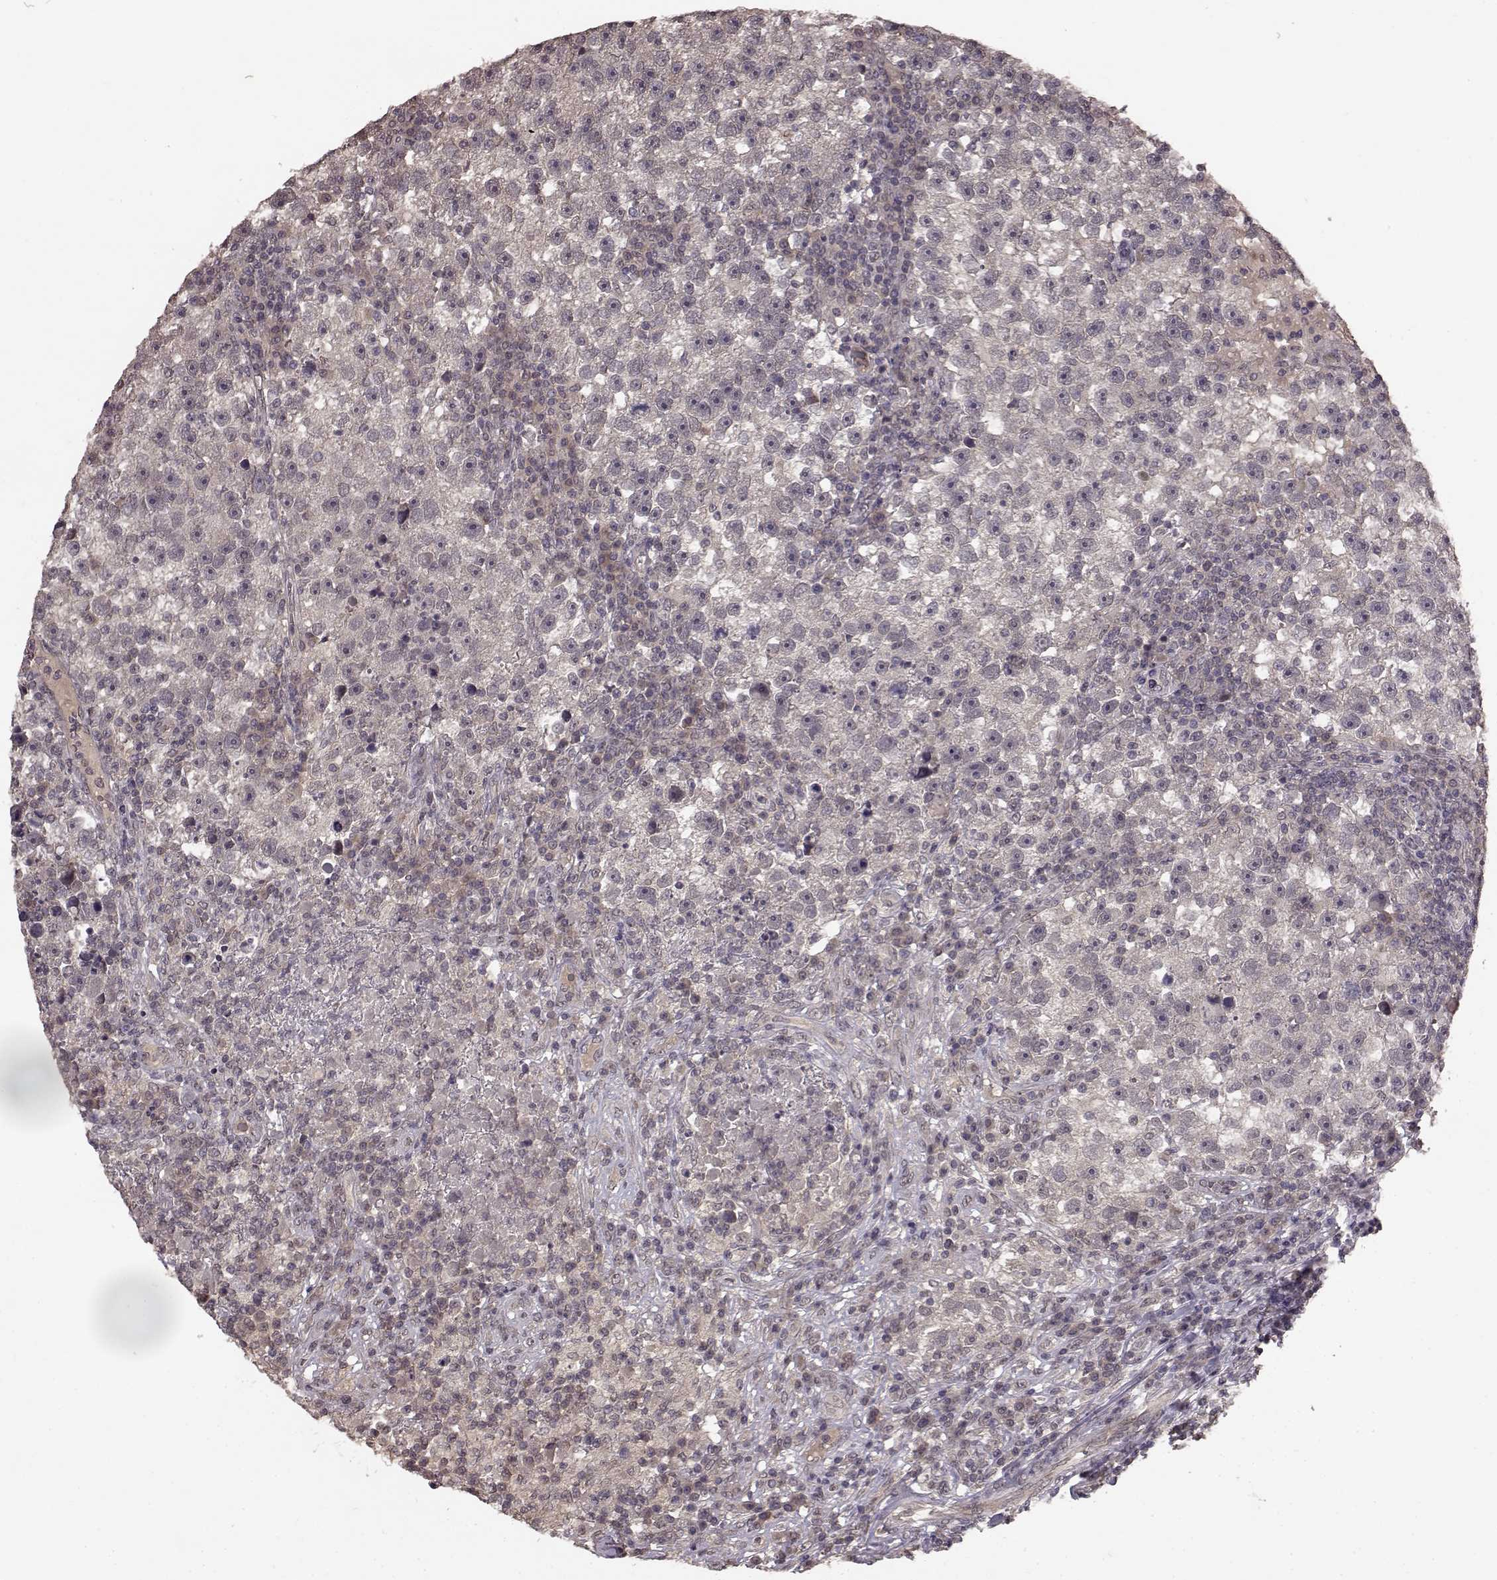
{"staining": {"intensity": "weak", "quantity": "<25%", "location": "cytoplasmic/membranous"}, "tissue": "testis cancer", "cell_type": "Tumor cells", "image_type": "cancer", "snomed": [{"axis": "morphology", "description": "Seminoma, NOS"}, {"axis": "topography", "description": "Testis"}], "caption": "DAB (3,3'-diaminobenzidine) immunohistochemical staining of human testis cancer exhibits no significant positivity in tumor cells. (DAB (3,3'-diaminobenzidine) immunohistochemistry (IHC) with hematoxylin counter stain).", "gene": "NTRK2", "patient": {"sex": "male", "age": 47}}